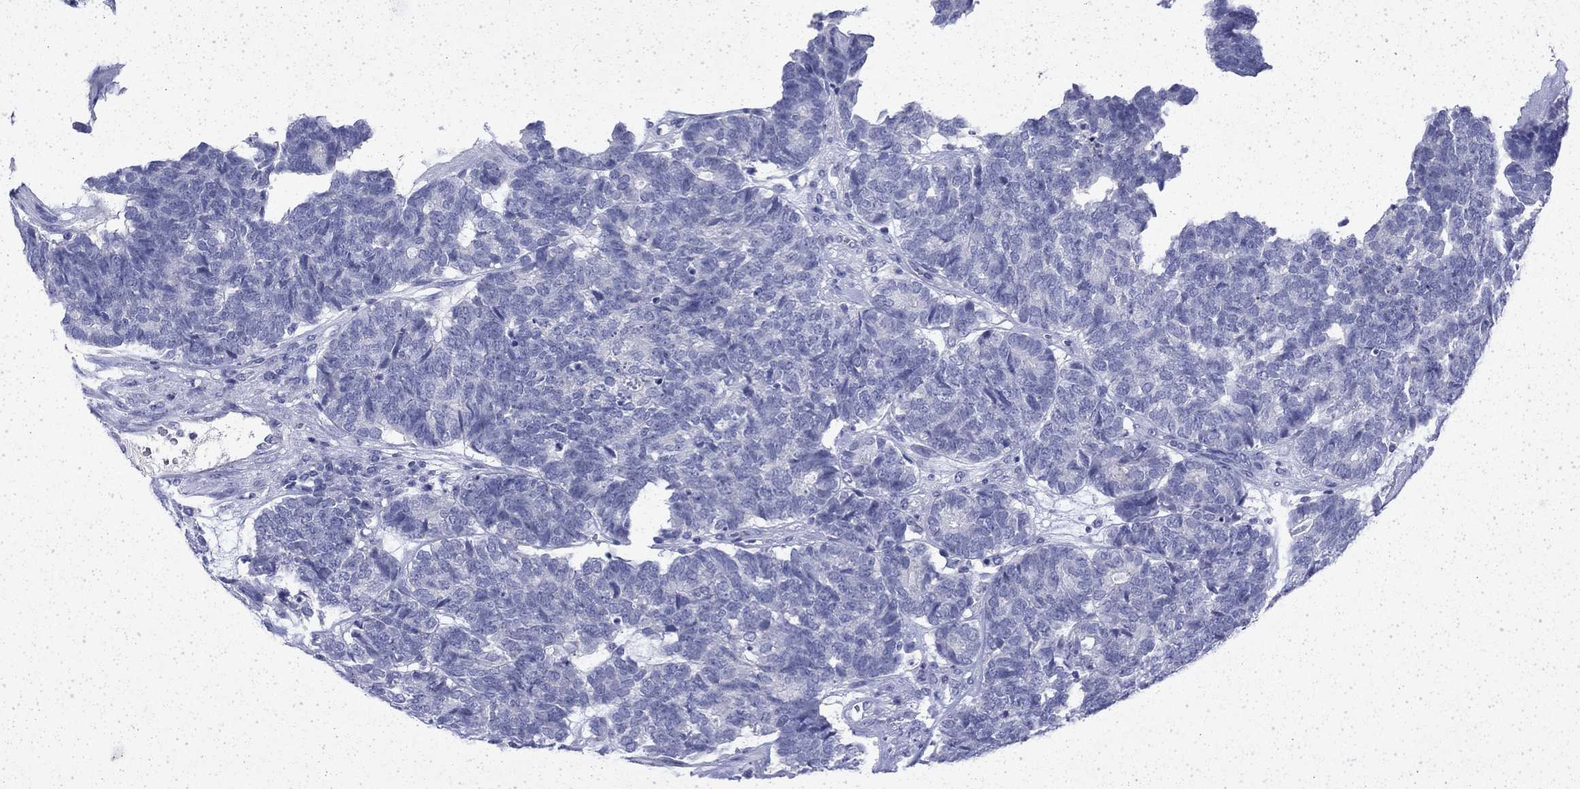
{"staining": {"intensity": "negative", "quantity": "none", "location": "none"}, "tissue": "head and neck cancer", "cell_type": "Tumor cells", "image_type": "cancer", "snomed": [{"axis": "morphology", "description": "Adenocarcinoma, NOS"}, {"axis": "topography", "description": "Head-Neck"}], "caption": "Immunohistochemistry photomicrograph of head and neck cancer (adenocarcinoma) stained for a protein (brown), which shows no positivity in tumor cells.", "gene": "ENPP6", "patient": {"sex": "female", "age": 81}}